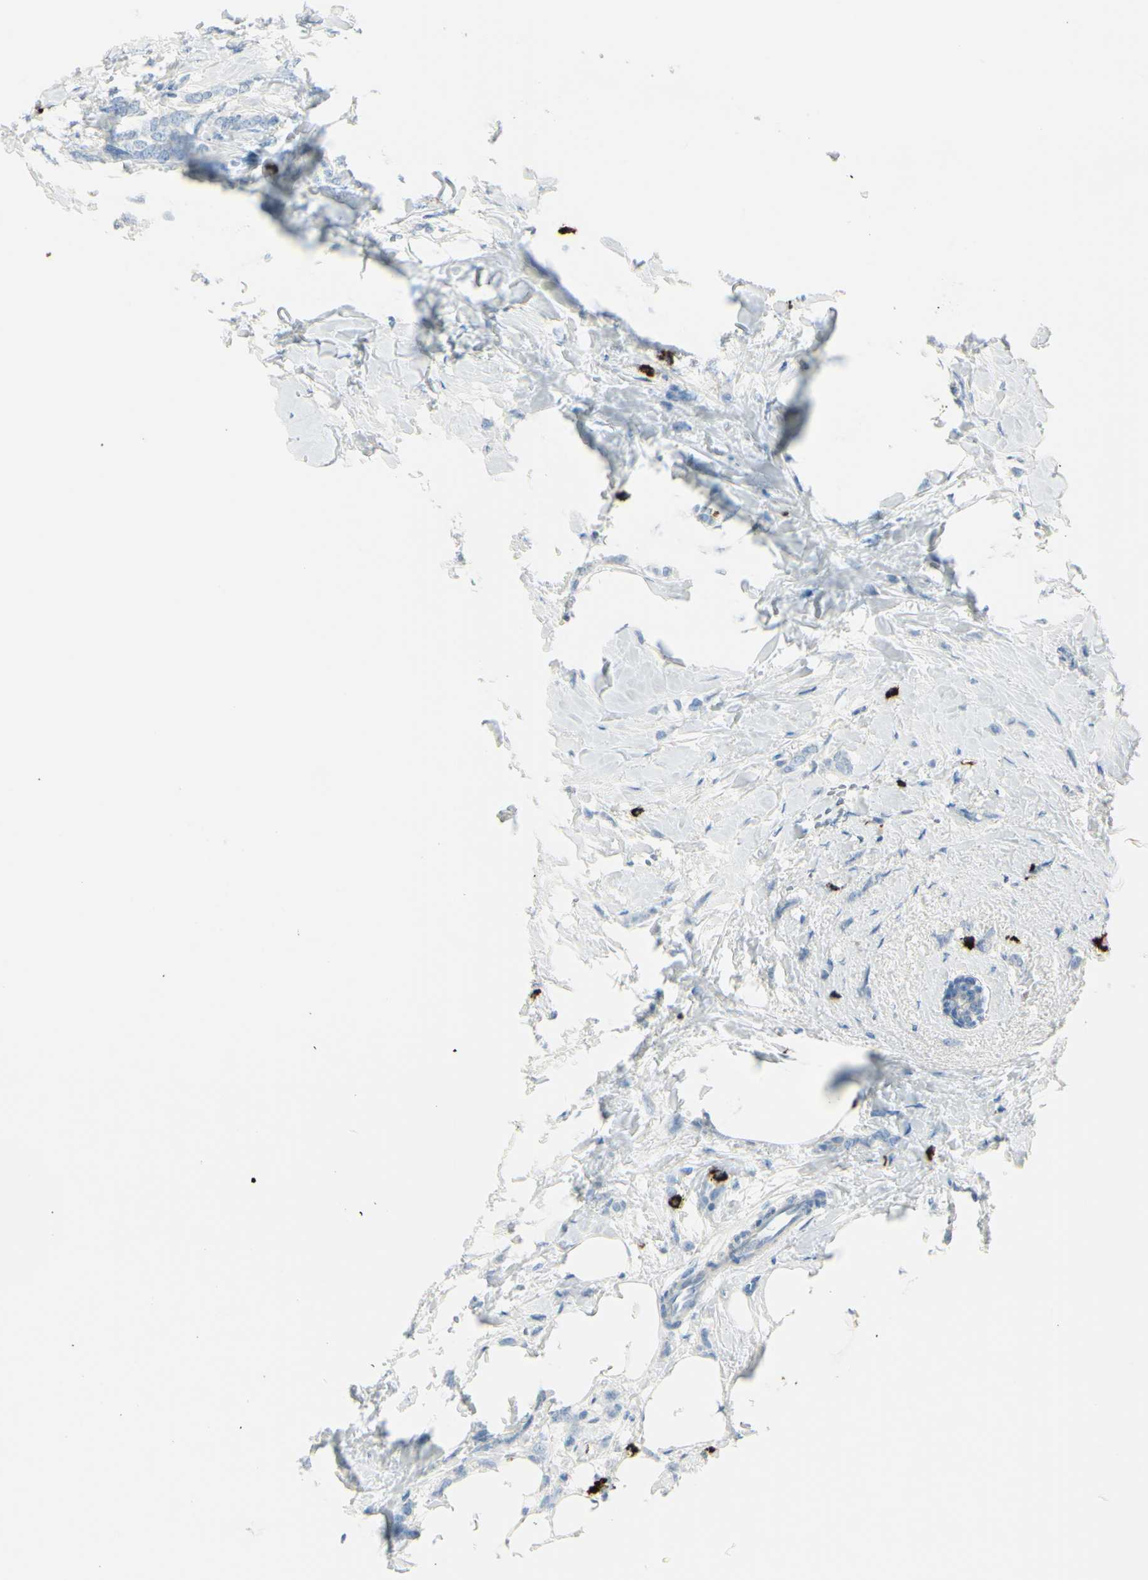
{"staining": {"intensity": "negative", "quantity": "none", "location": "none"}, "tissue": "breast cancer", "cell_type": "Tumor cells", "image_type": "cancer", "snomed": [{"axis": "morphology", "description": "Lobular carcinoma, in situ"}, {"axis": "morphology", "description": "Lobular carcinoma"}, {"axis": "topography", "description": "Breast"}], "caption": "This is a micrograph of immunohistochemistry staining of breast cancer, which shows no expression in tumor cells.", "gene": "DLG4", "patient": {"sex": "female", "age": 41}}